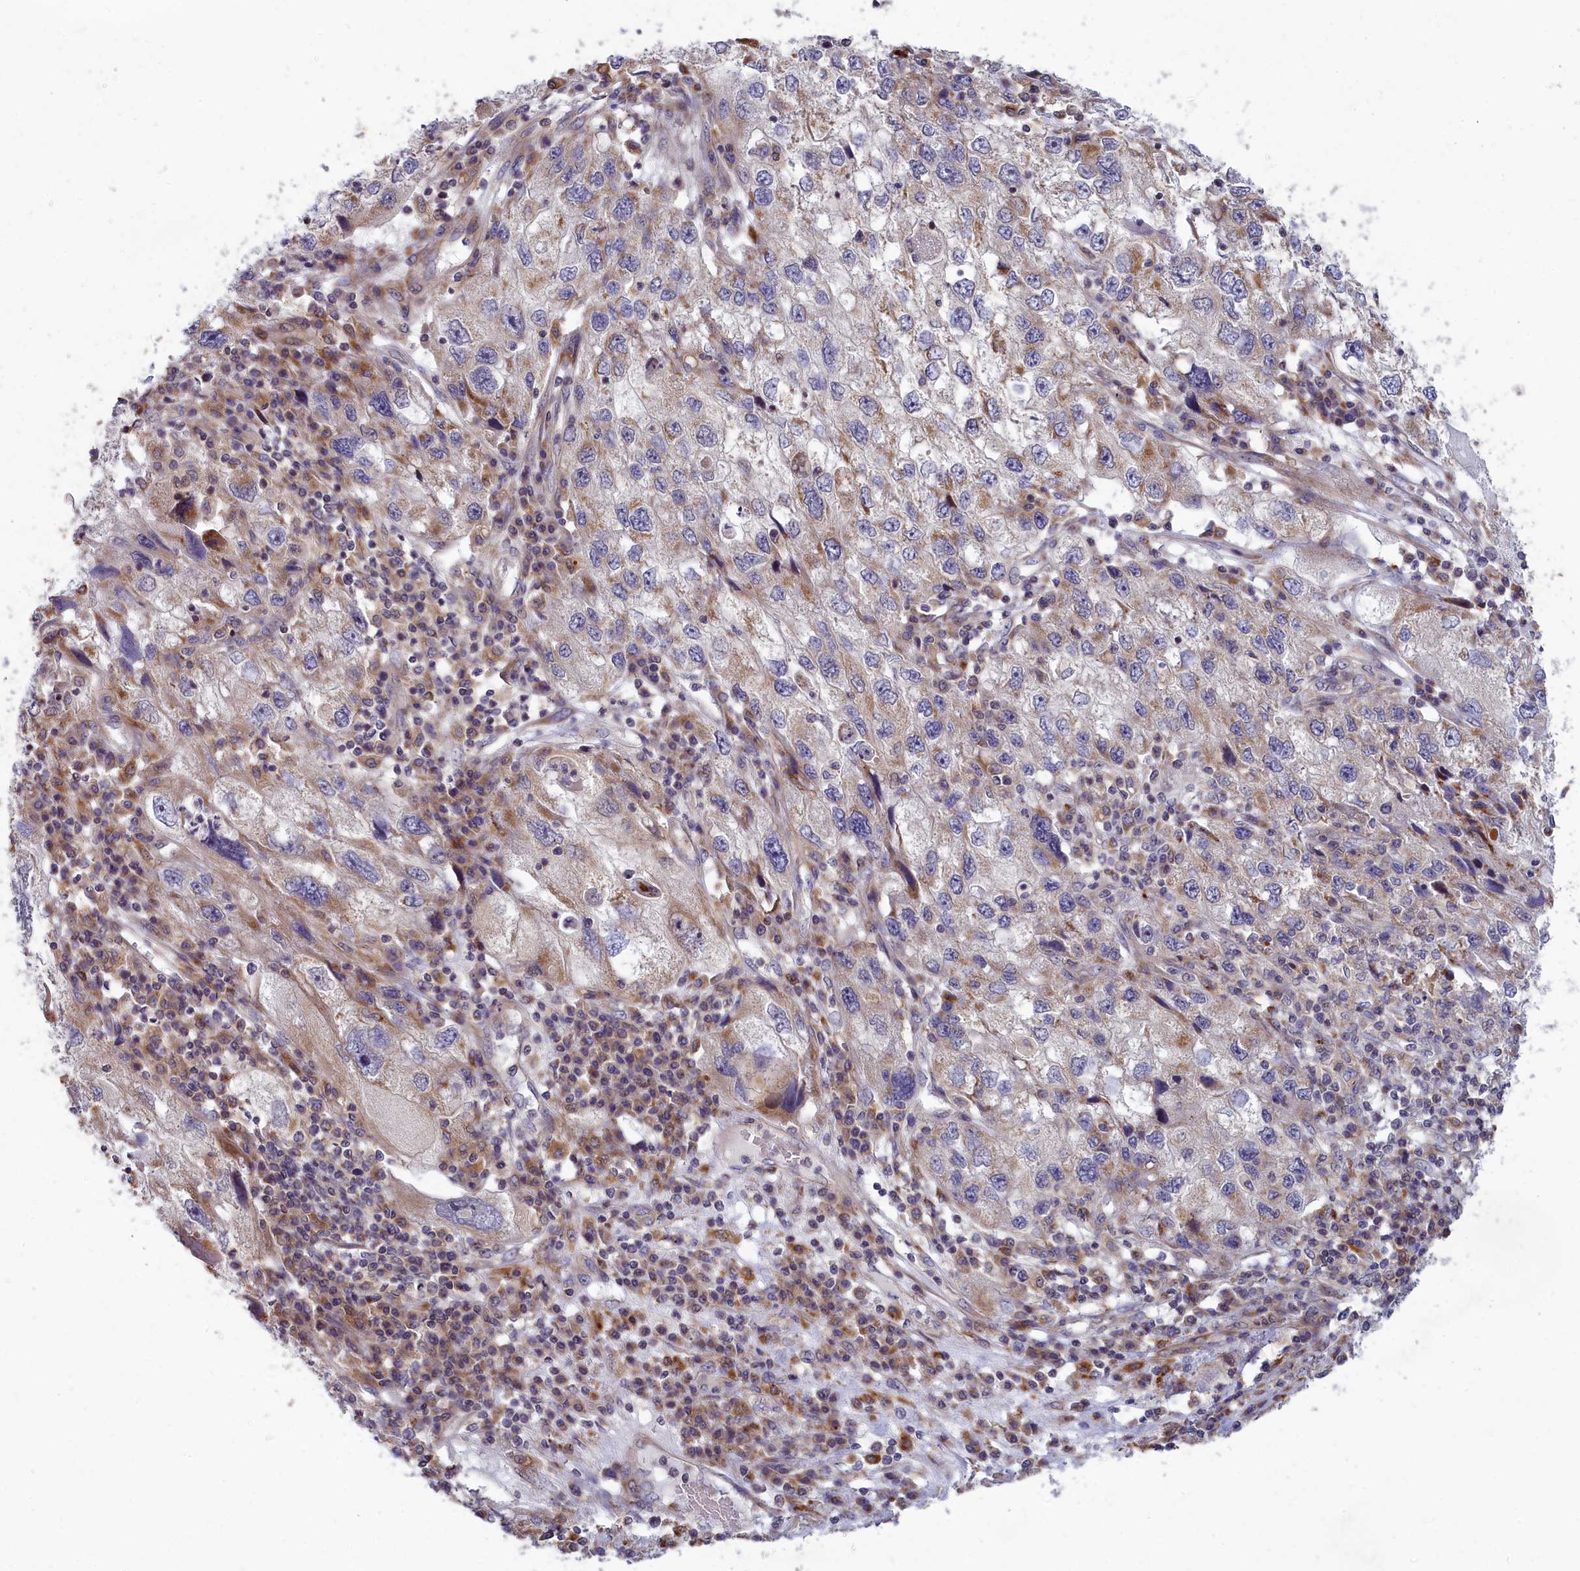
{"staining": {"intensity": "moderate", "quantity": "<25%", "location": "cytoplasmic/membranous"}, "tissue": "endometrial cancer", "cell_type": "Tumor cells", "image_type": "cancer", "snomed": [{"axis": "morphology", "description": "Adenocarcinoma, NOS"}, {"axis": "topography", "description": "Endometrium"}], "caption": "Immunohistochemical staining of adenocarcinoma (endometrial) exhibits moderate cytoplasmic/membranous protein expression in about <25% of tumor cells.", "gene": "BLTP2", "patient": {"sex": "female", "age": 49}}